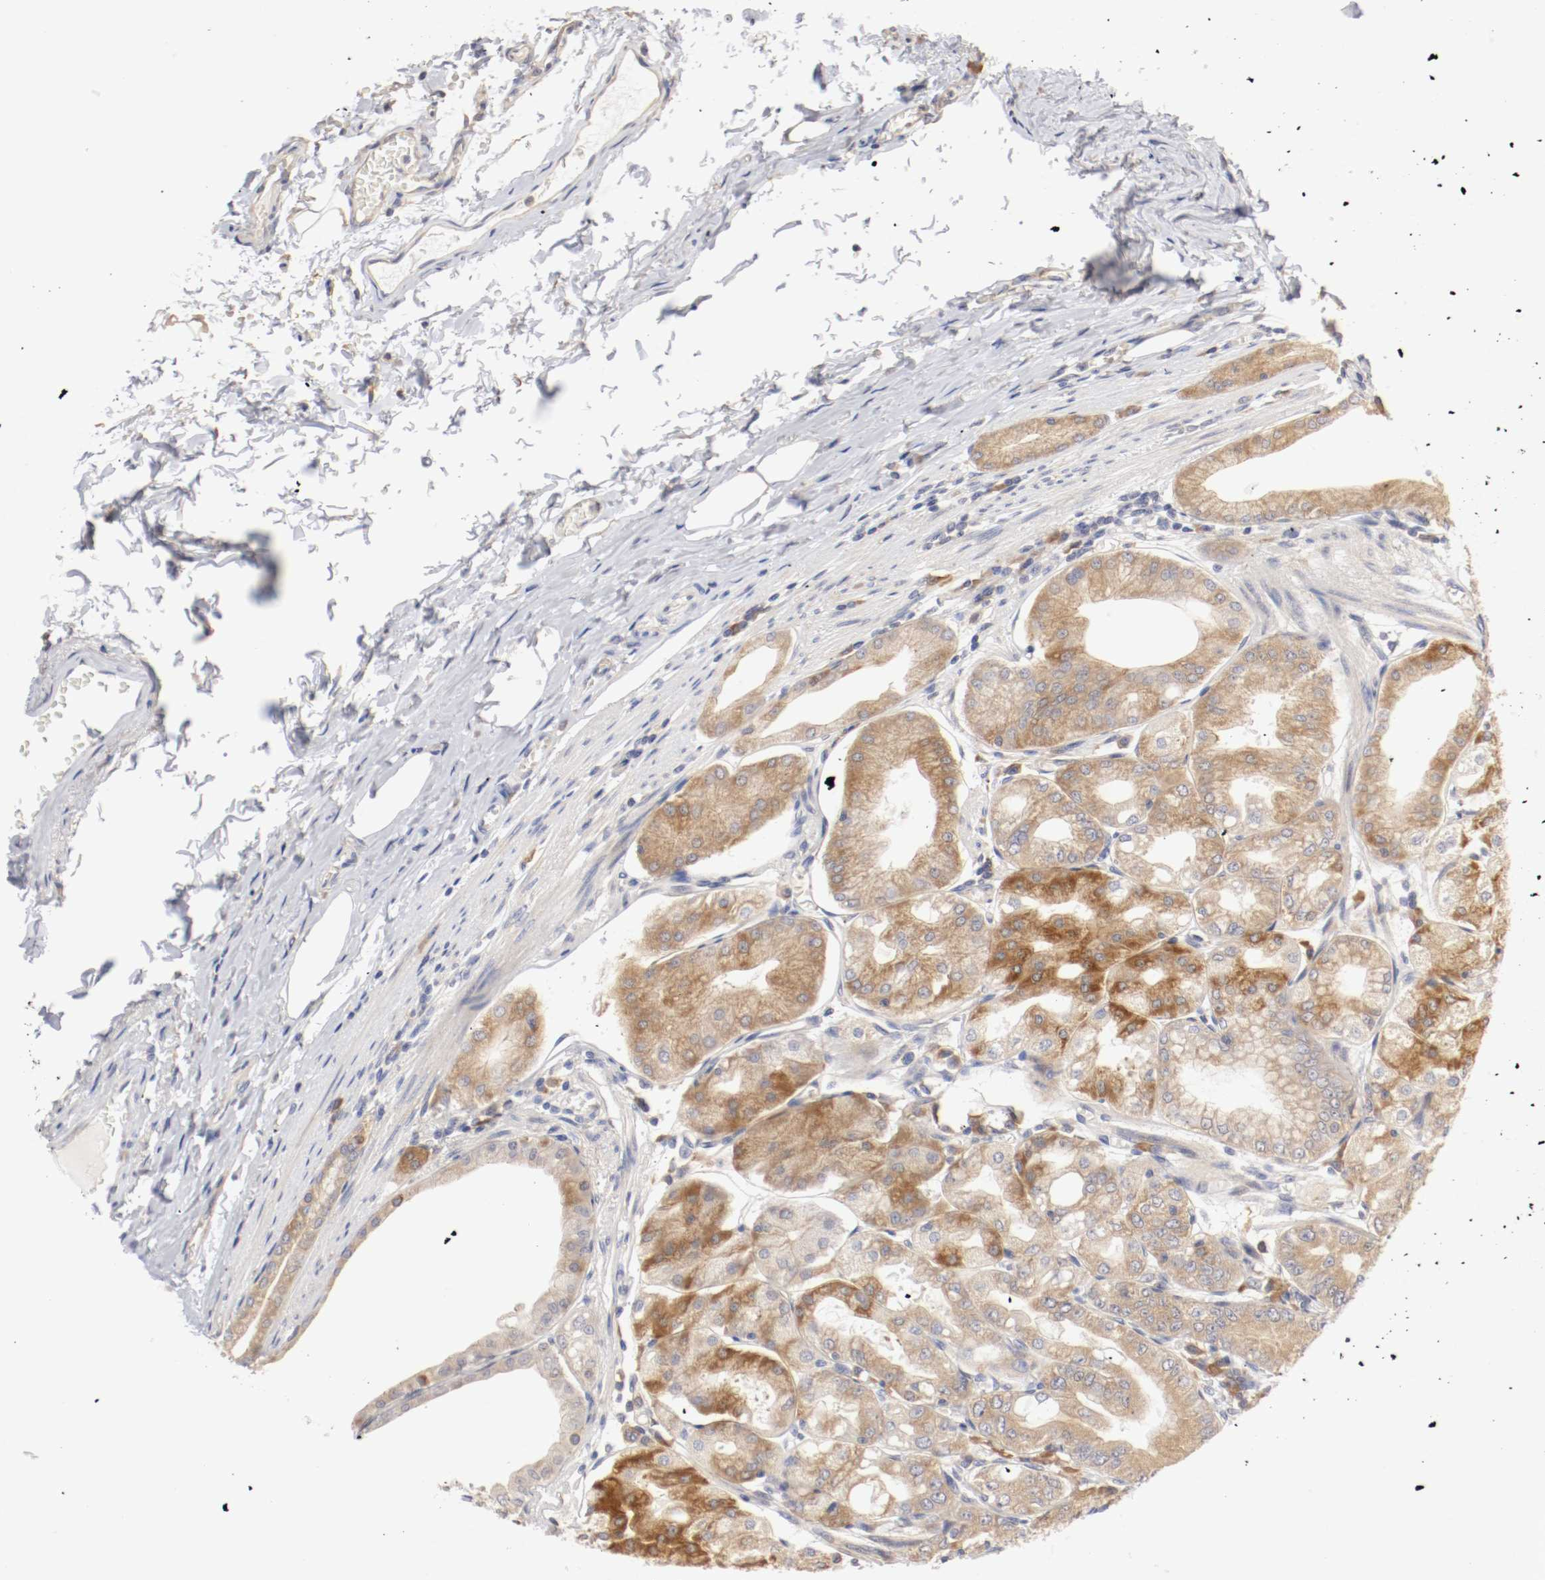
{"staining": {"intensity": "weak", "quantity": ">75%", "location": "cytoplasmic/membranous"}, "tissue": "stomach", "cell_type": "Glandular cells", "image_type": "normal", "snomed": [{"axis": "morphology", "description": "Normal tissue, NOS"}, {"axis": "topography", "description": "Stomach, lower"}], "caption": "Immunohistochemistry (DAB) staining of normal stomach reveals weak cytoplasmic/membranous protein positivity in approximately >75% of glandular cells.", "gene": "FKBP3", "patient": {"sex": "male", "age": 71}}